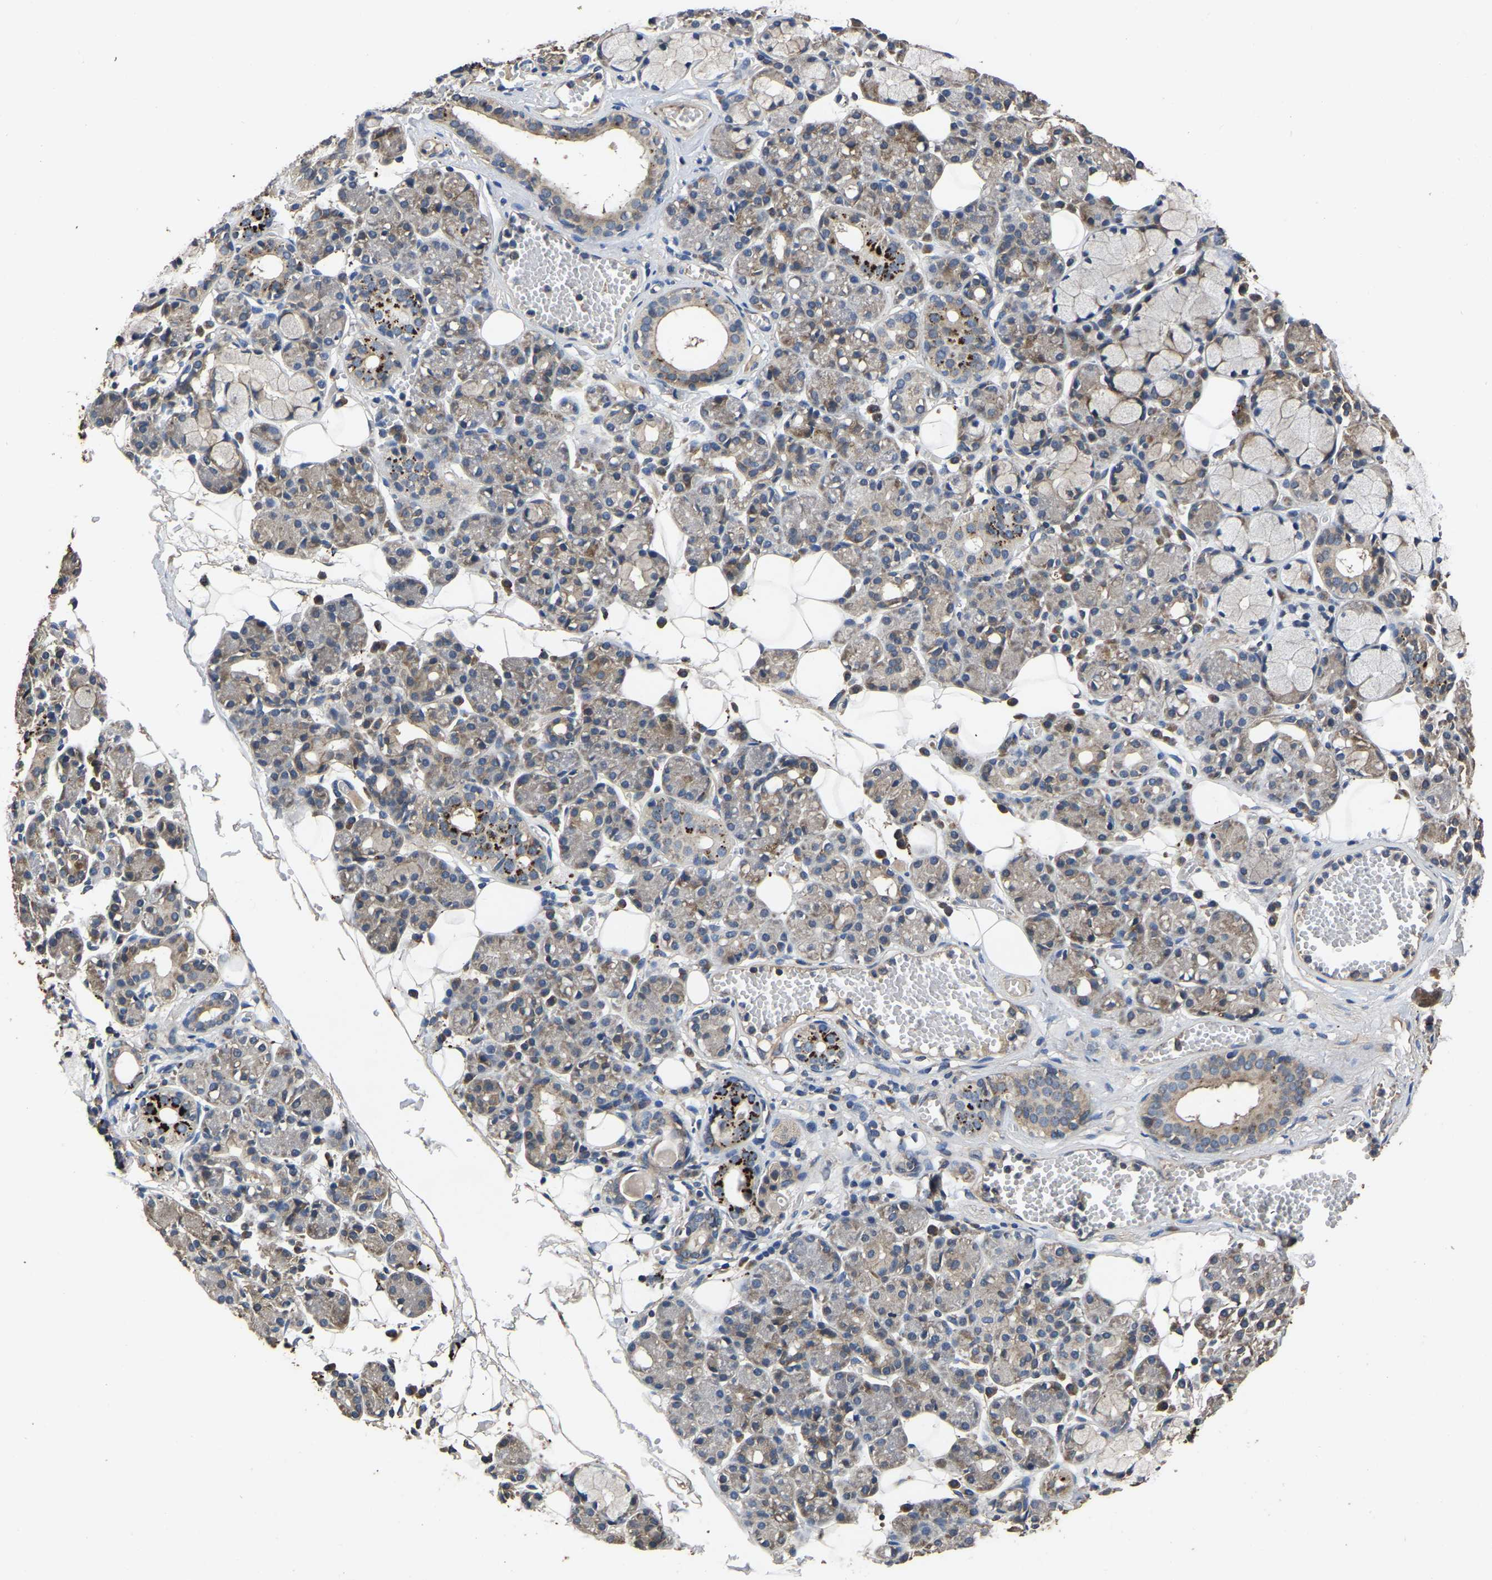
{"staining": {"intensity": "moderate", "quantity": "25%-75%", "location": "cytoplasmic/membranous"}, "tissue": "salivary gland", "cell_type": "Glandular cells", "image_type": "normal", "snomed": [{"axis": "morphology", "description": "Normal tissue, NOS"}, {"axis": "topography", "description": "Salivary gland"}], "caption": "Immunohistochemistry (IHC) photomicrograph of unremarkable human salivary gland stained for a protein (brown), which shows medium levels of moderate cytoplasmic/membranous positivity in about 25%-75% of glandular cells.", "gene": "CRYZL1", "patient": {"sex": "male", "age": 63}}